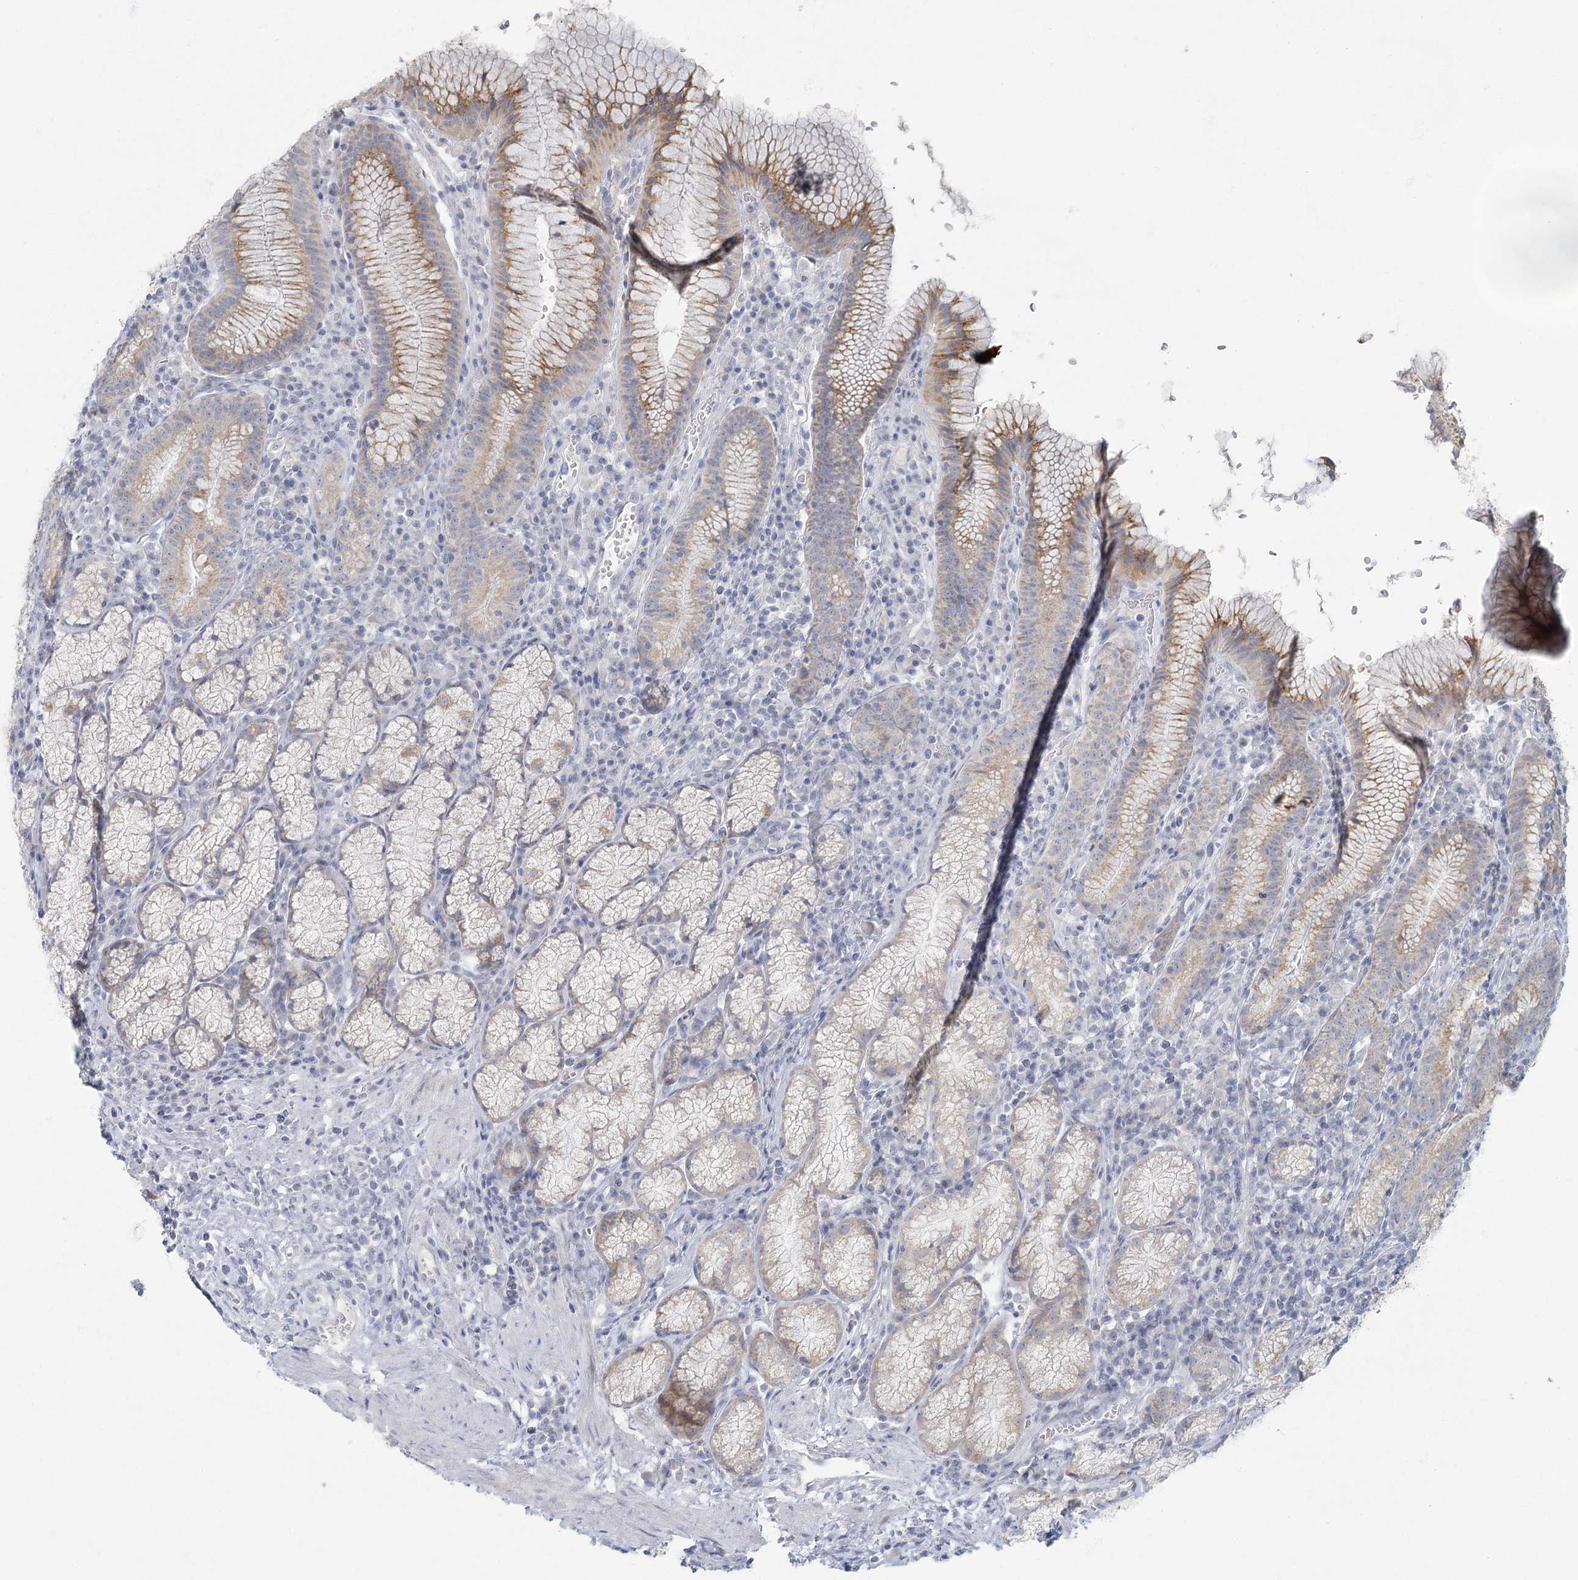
{"staining": {"intensity": "moderate", "quantity": "25%-75%", "location": "cytoplasmic/membranous"}, "tissue": "stomach", "cell_type": "Glandular cells", "image_type": "normal", "snomed": [{"axis": "morphology", "description": "Normal tissue, NOS"}, {"axis": "topography", "description": "Stomach"}], "caption": "Immunohistochemistry of benign stomach reveals medium levels of moderate cytoplasmic/membranous expression in about 25%-75% of glandular cells. (Brightfield microscopy of DAB IHC at high magnification).", "gene": "FAM110C", "patient": {"sex": "male", "age": 55}}